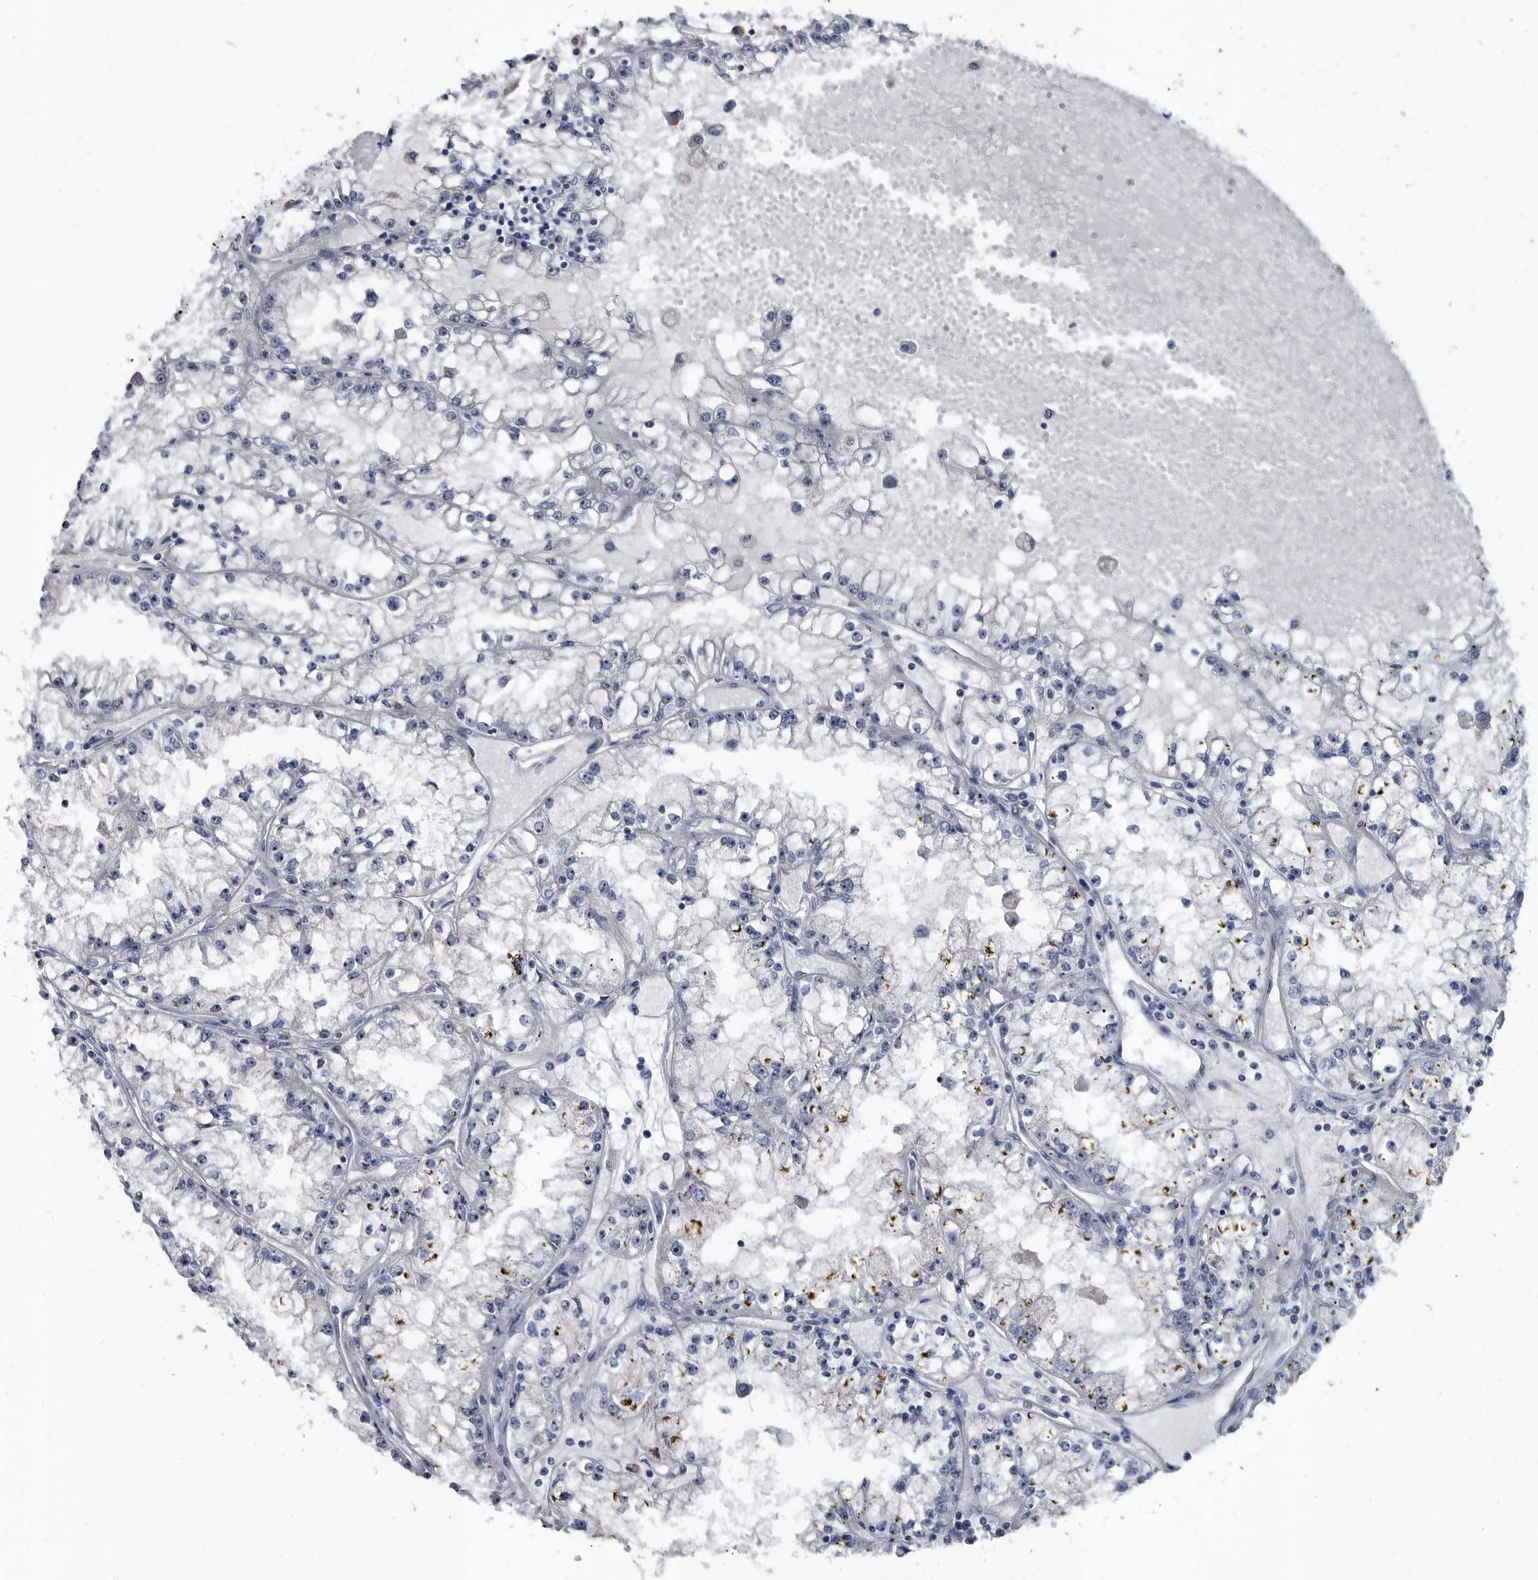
{"staining": {"intensity": "negative", "quantity": "none", "location": "none"}, "tissue": "renal cancer", "cell_type": "Tumor cells", "image_type": "cancer", "snomed": [{"axis": "morphology", "description": "Adenocarcinoma, NOS"}, {"axis": "topography", "description": "Kidney"}], "caption": "This is a image of immunohistochemistry staining of renal adenocarcinoma, which shows no staining in tumor cells.", "gene": "PRSS8", "patient": {"sex": "male", "age": 56}}